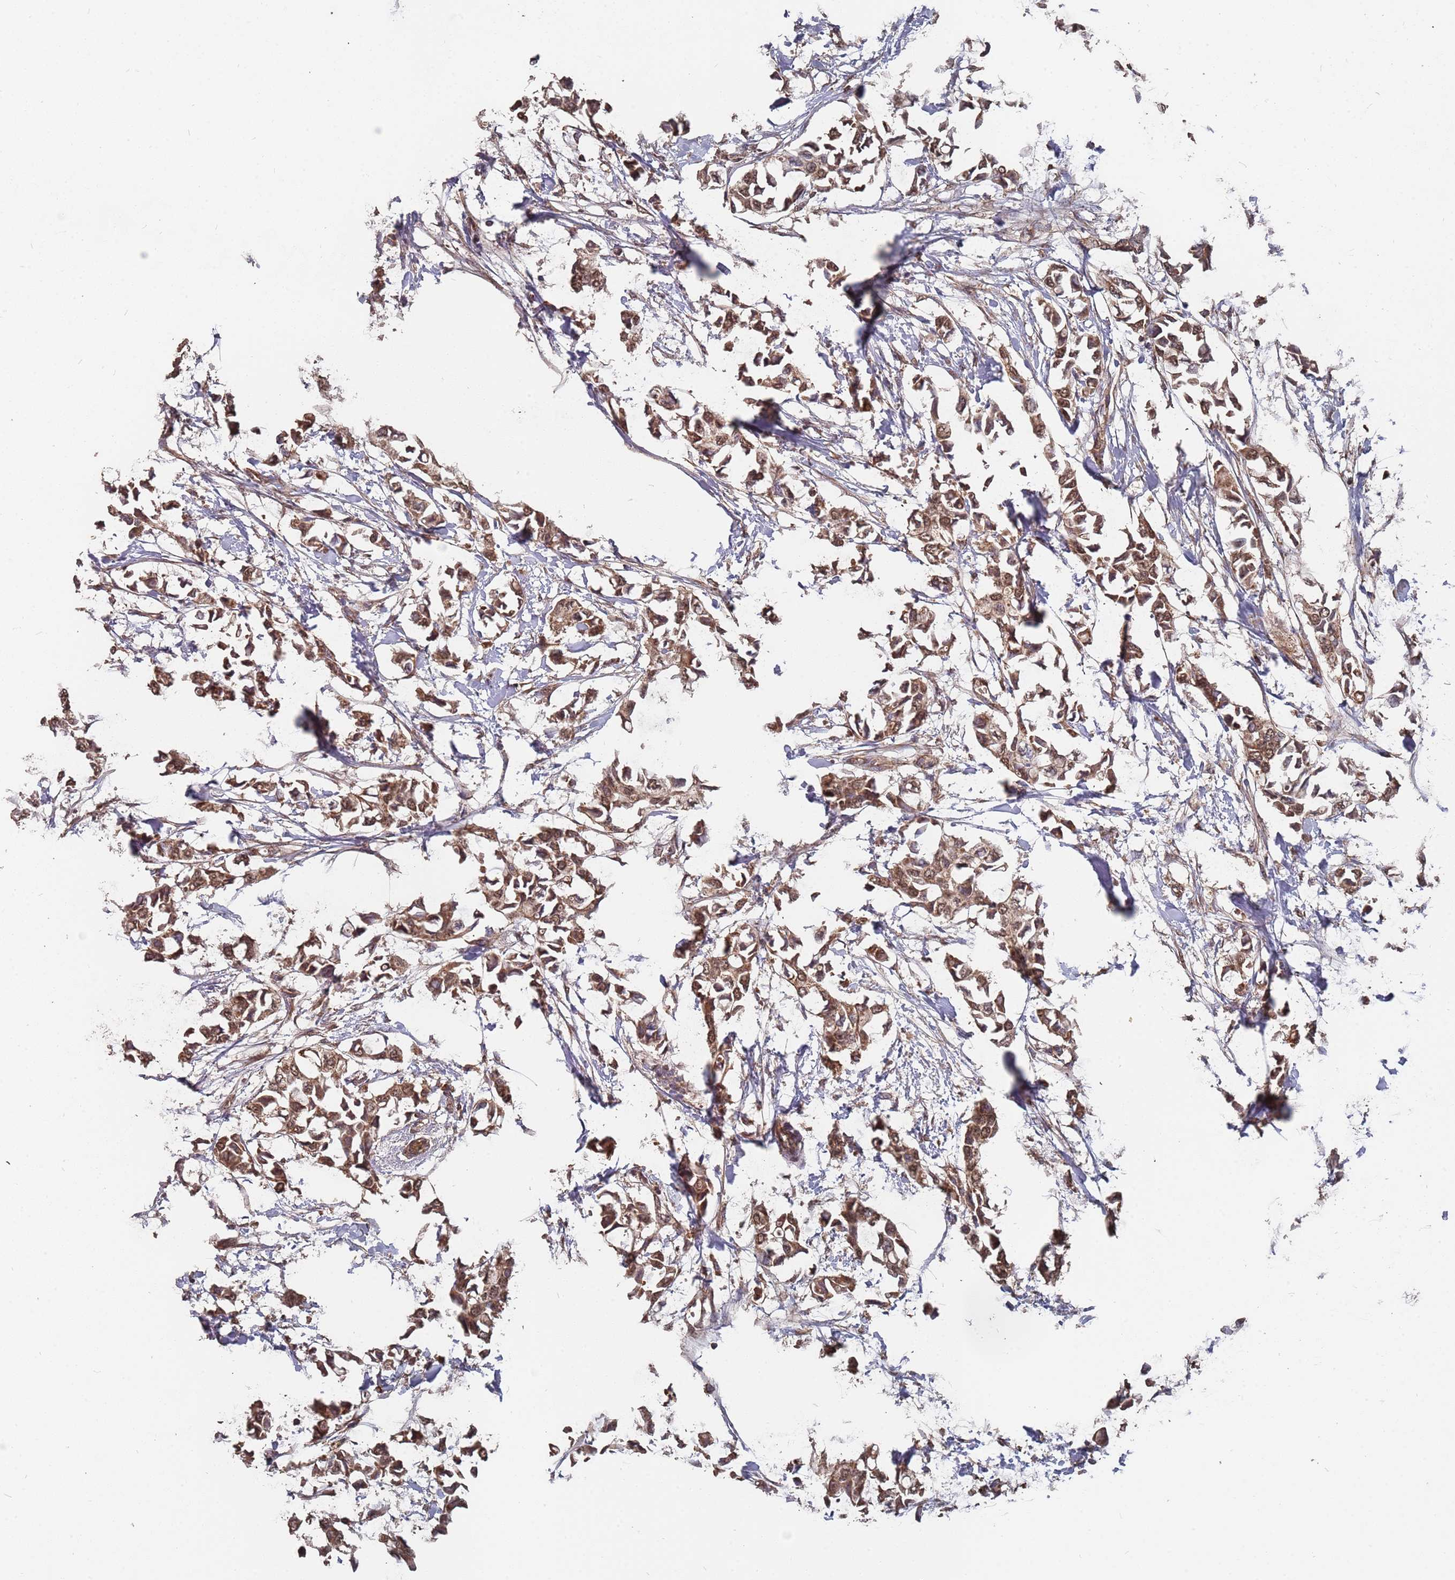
{"staining": {"intensity": "moderate", "quantity": ">75%", "location": "cytoplasmic/membranous"}, "tissue": "breast cancer", "cell_type": "Tumor cells", "image_type": "cancer", "snomed": [{"axis": "morphology", "description": "Duct carcinoma"}, {"axis": "topography", "description": "Breast"}], "caption": "Immunohistochemistry (IHC) photomicrograph of neoplastic tissue: human breast cancer (intraductal carcinoma) stained using immunohistochemistry (IHC) displays medium levels of moderate protein expression localized specifically in the cytoplasmic/membranous of tumor cells, appearing as a cytoplasmic/membranous brown color.", "gene": "PRORP", "patient": {"sex": "female", "age": 41}}